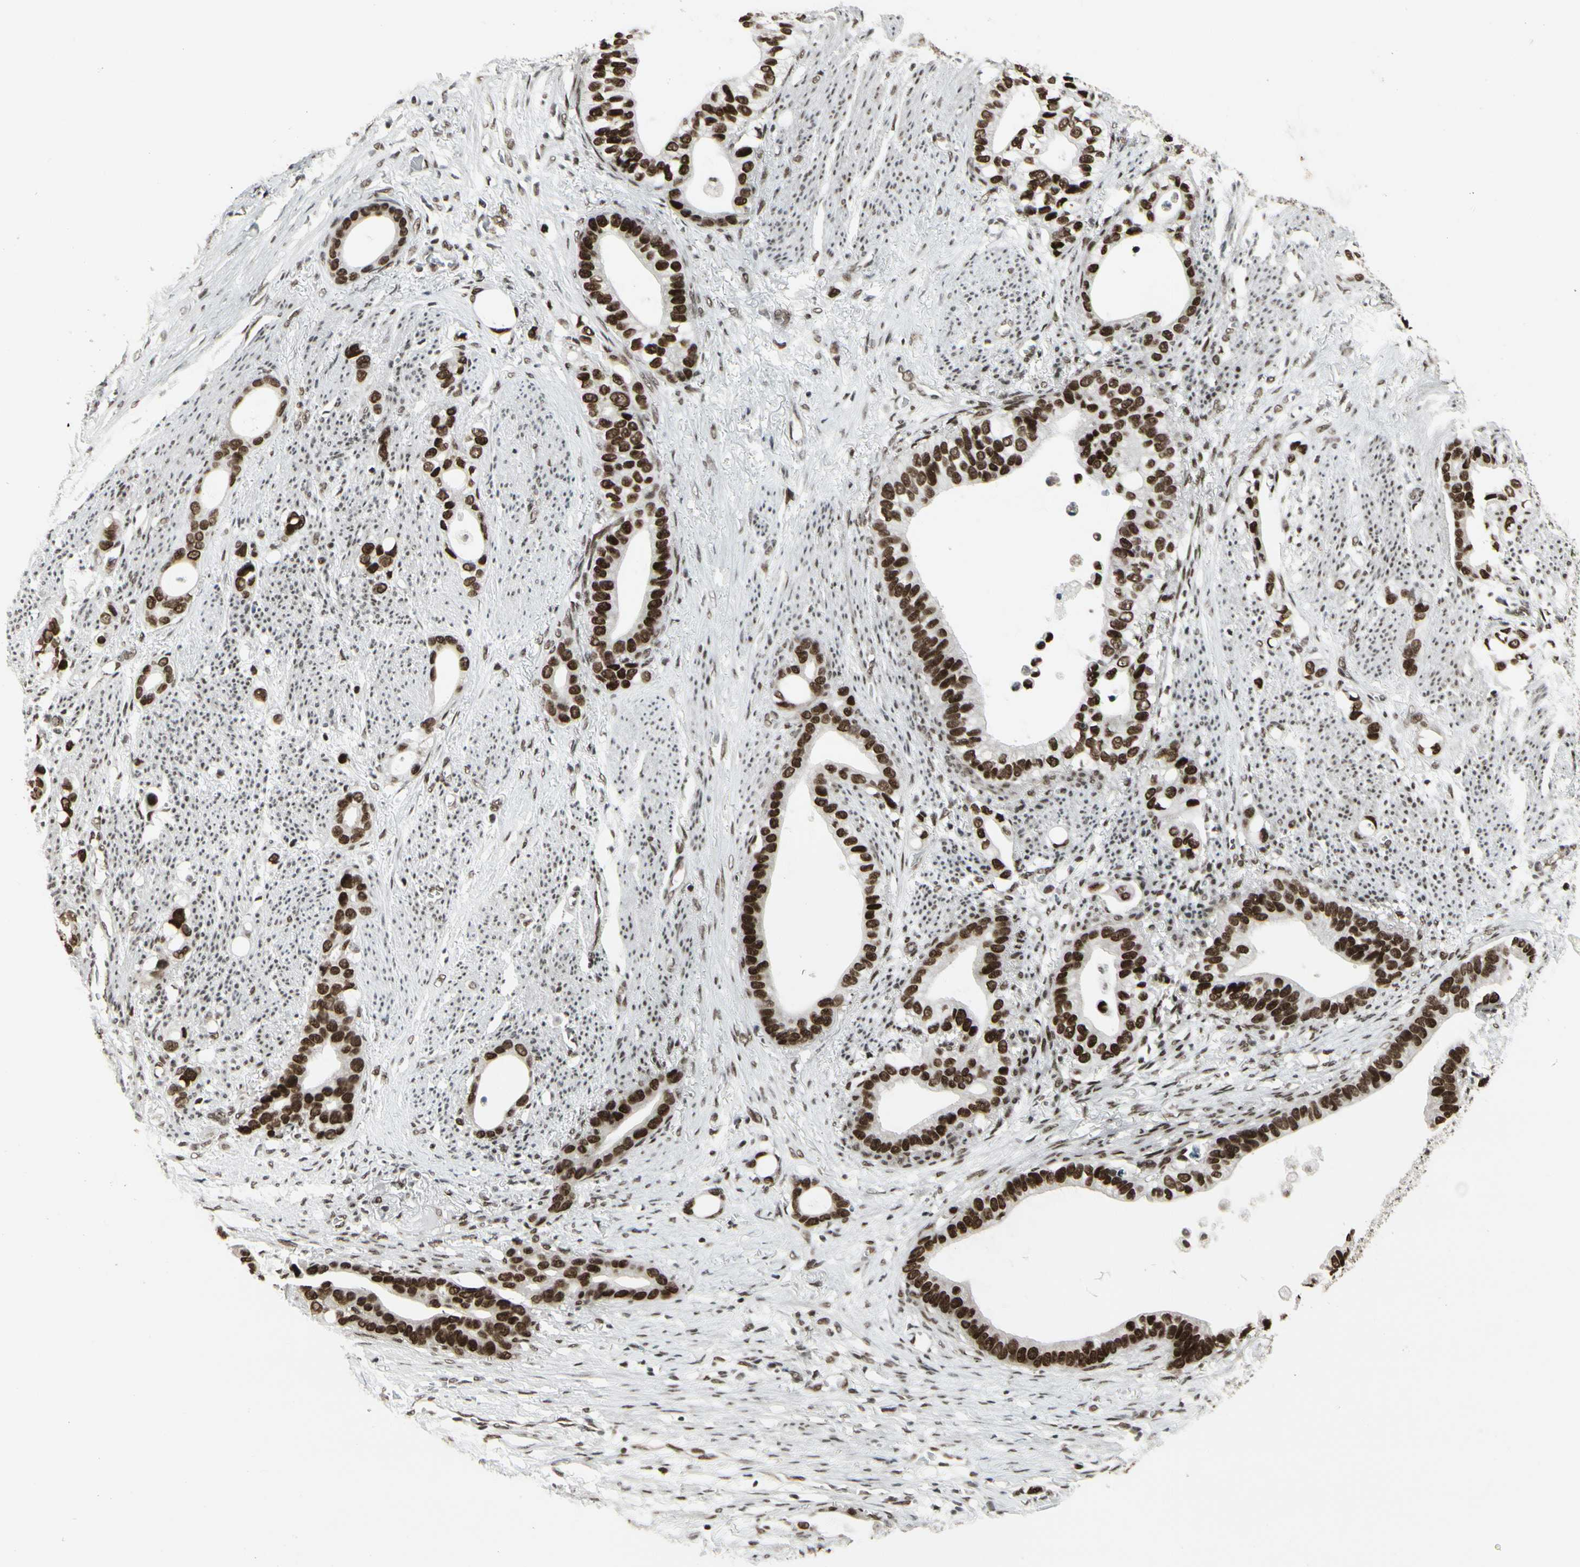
{"staining": {"intensity": "strong", "quantity": ">75%", "location": "nuclear"}, "tissue": "stomach cancer", "cell_type": "Tumor cells", "image_type": "cancer", "snomed": [{"axis": "morphology", "description": "Adenocarcinoma, NOS"}, {"axis": "topography", "description": "Stomach"}], "caption": "Adenocarcinoma (stomach) was stained to show a protein in brown. There is high levels of strong nuclear positivity in approximately >75% of tumor cells.", "gene": "HMG20A", "patient": {"sex": "female", "age": 75}}